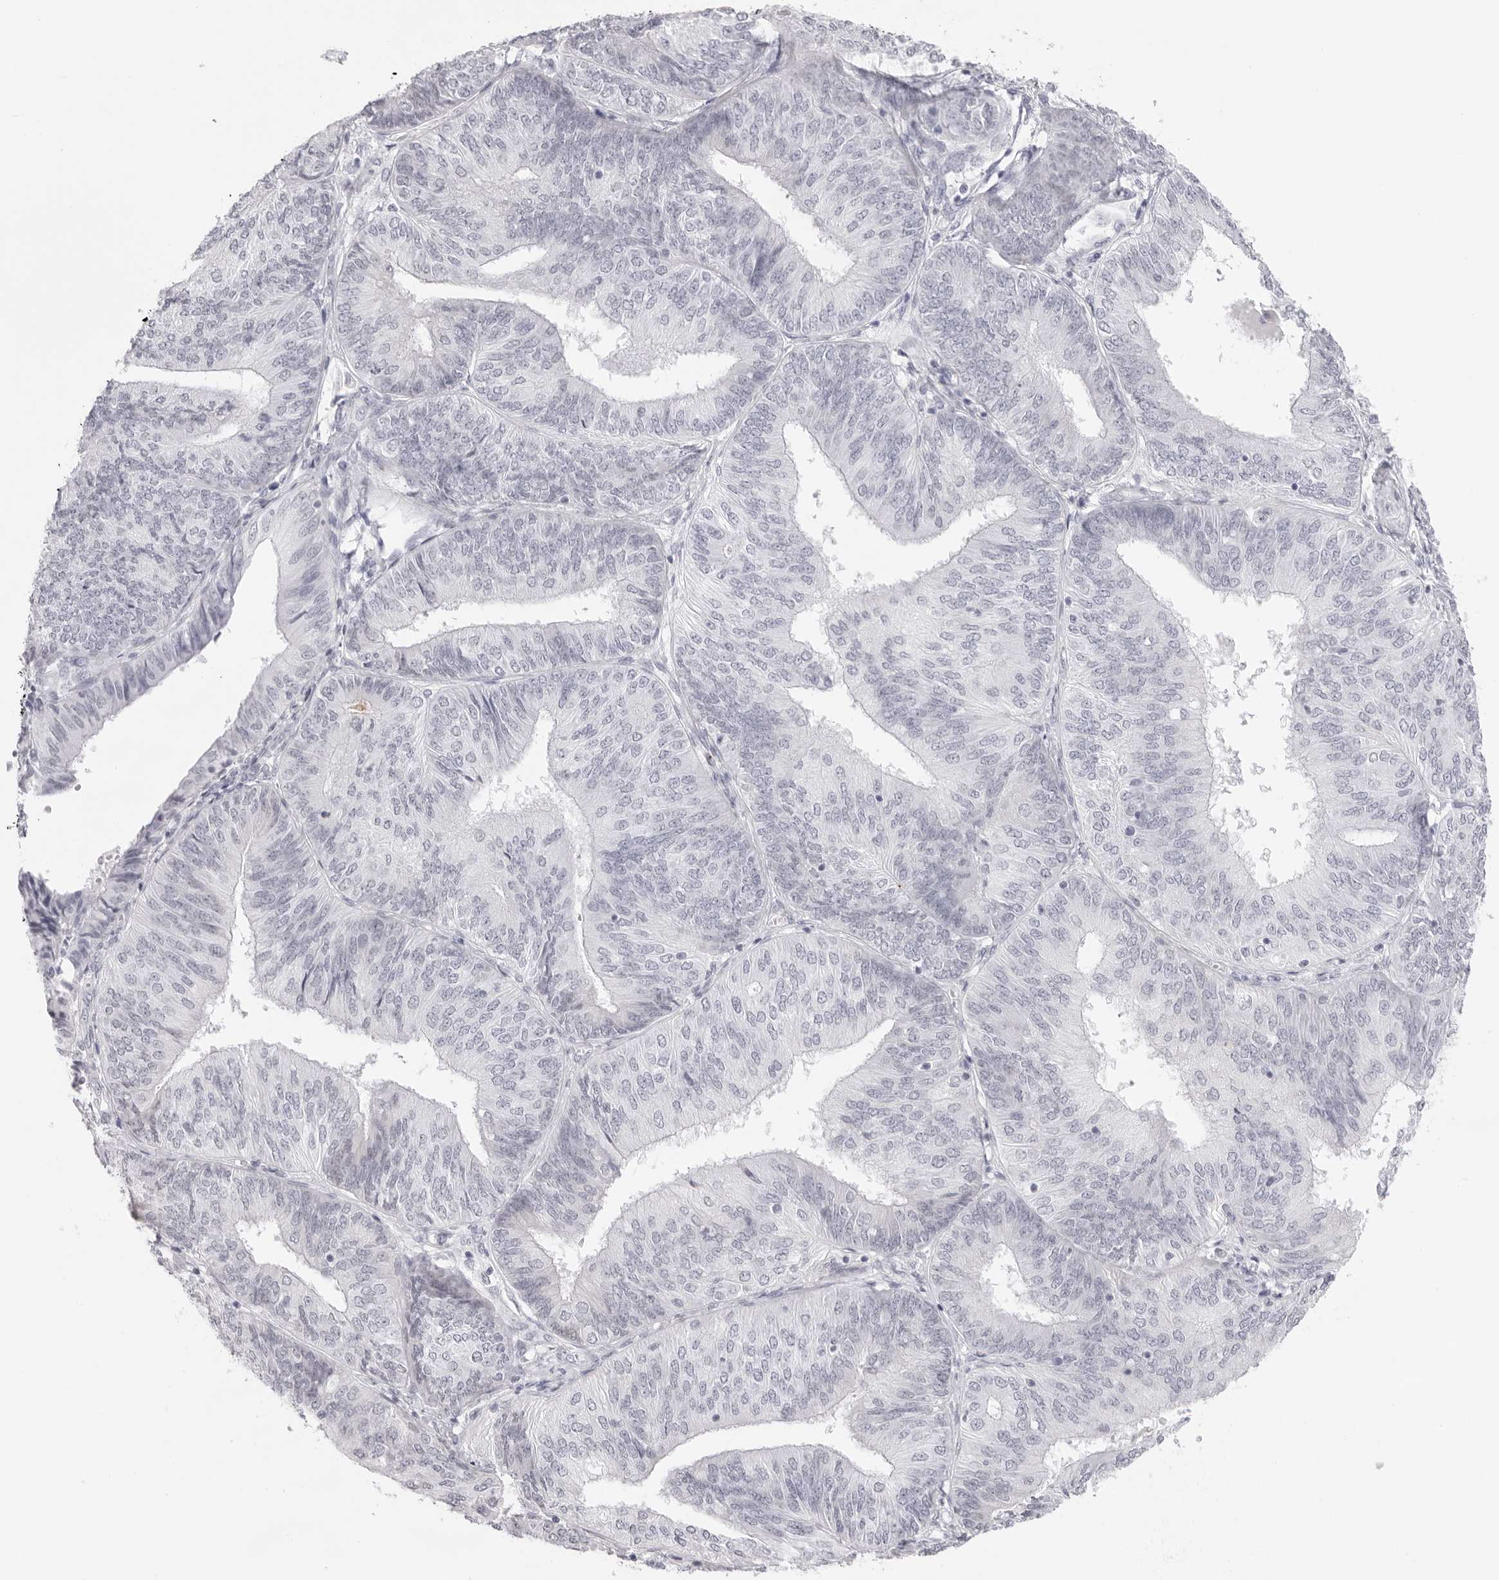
{"staining": {"intensity": "negative", "quantity": "none", "location": "none"}, "tissue": "endometrial cancer", "cell_type": "Tumor cells", "image_type": "cancer", "snomed": [{"axis": "morphology", "description": "Adenocarcinoma, NOS"}, {"axis": "topography", "description": "Endometrium"}], "caption": "Tumor cells are negative for brown protein staining in adenocarcinoma (endometrial). (Stains: DAB immunohistochemistry with hematoxylin counter stain, Microscopy: brightfield microscopy at high magnification).", "gene": "KLK12", "patient": {"sex": "female", "age": 58}}